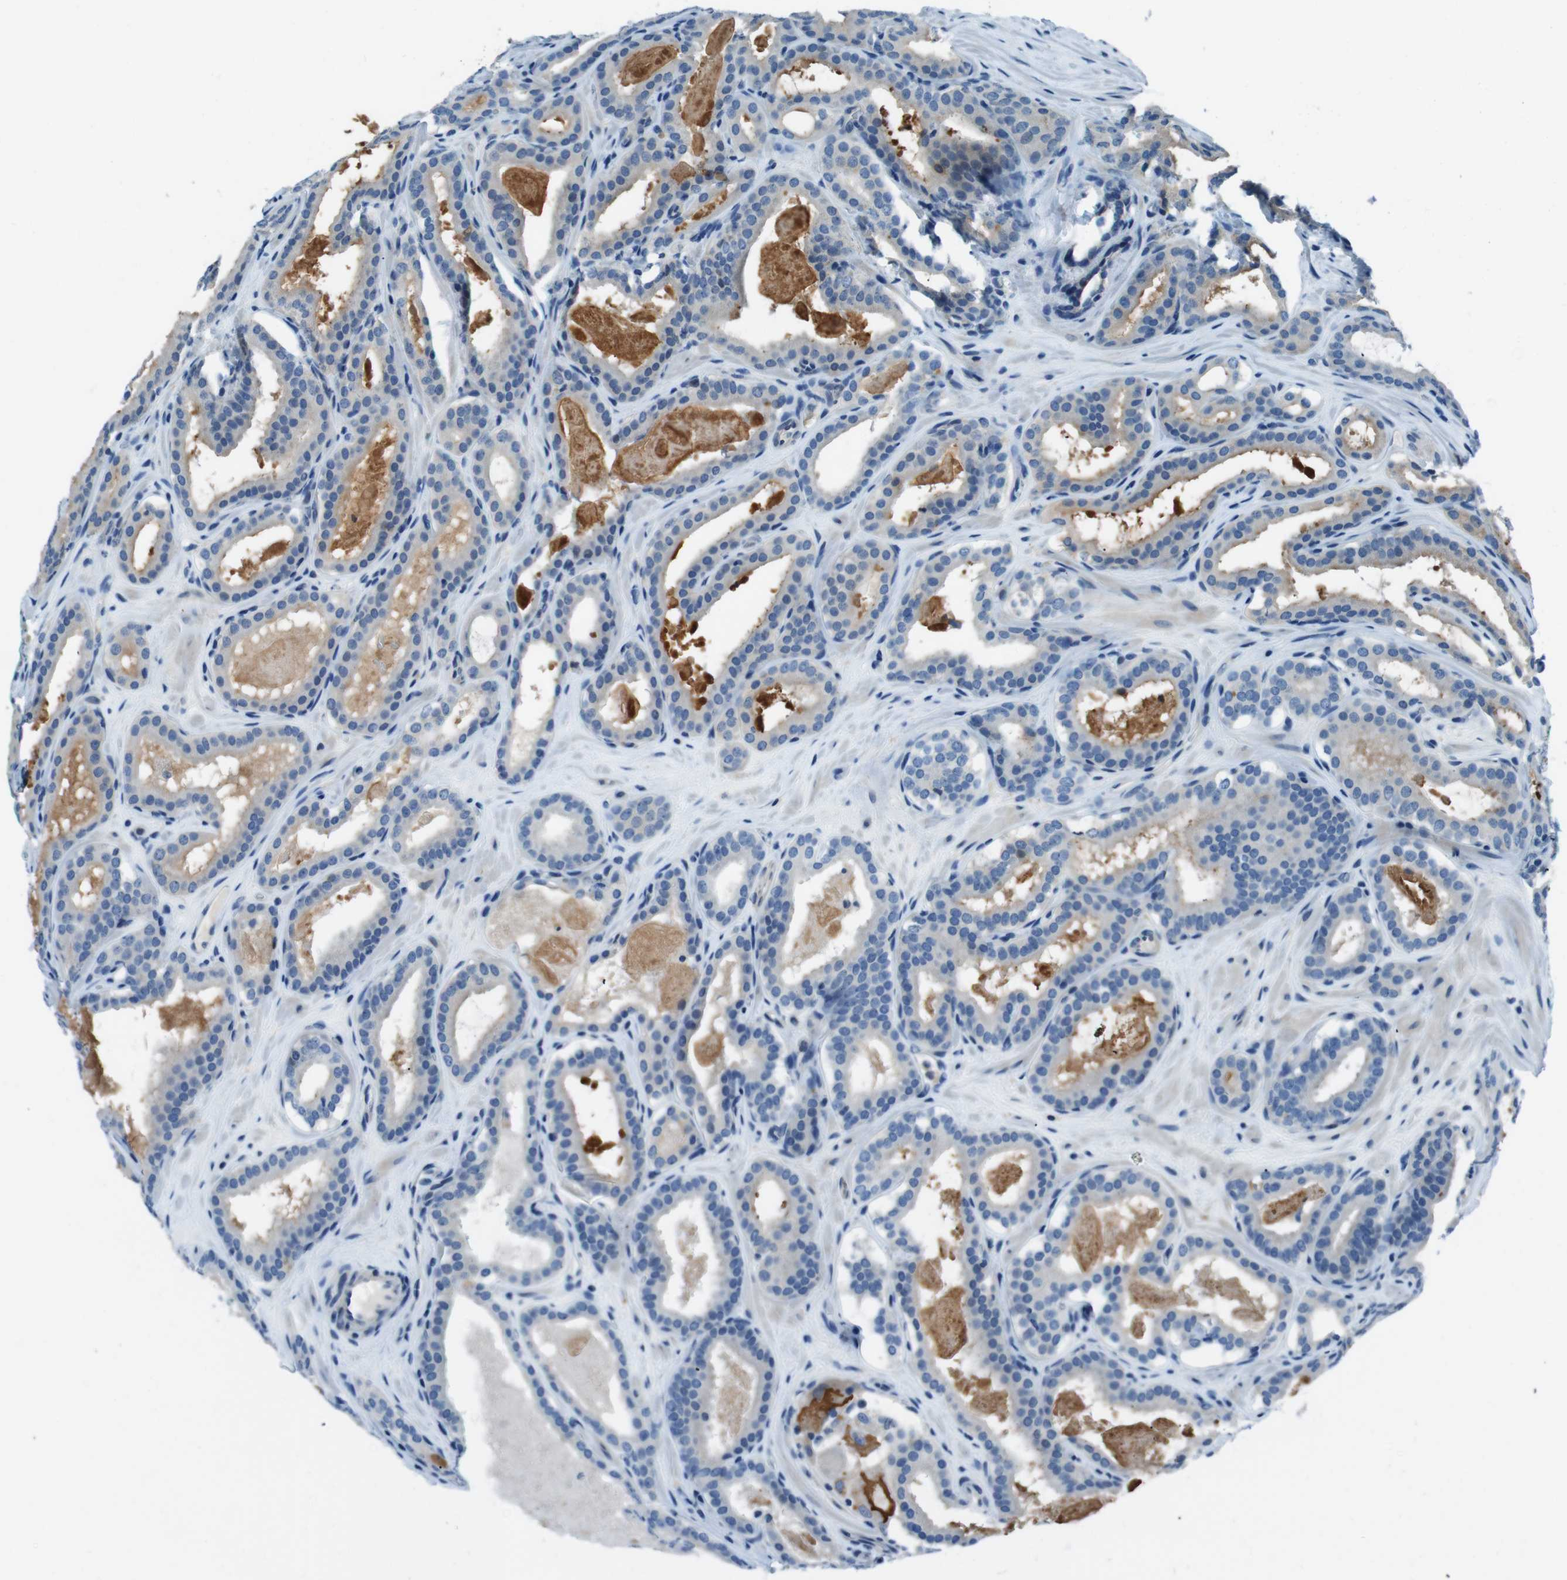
{"staining": {"intensity": "negative", "quantity": "none", "location": "none"}, "tissue": "prostate cancer", "cell_type": "Tumor cells", "image_type": "cancer", "snomed": [{"axis": "morphology", "description": "Adenocarcinoma, High grade"}, {"axis": "topography", "description": "Prostate"}], "caption": "Human prostate cancer stained for a protein using immunohistochemistry (IHC) demonstrates no positivity in tumor cells.", "gene": "NANOS2", "patient": {"sex": "male", "age": 60}}